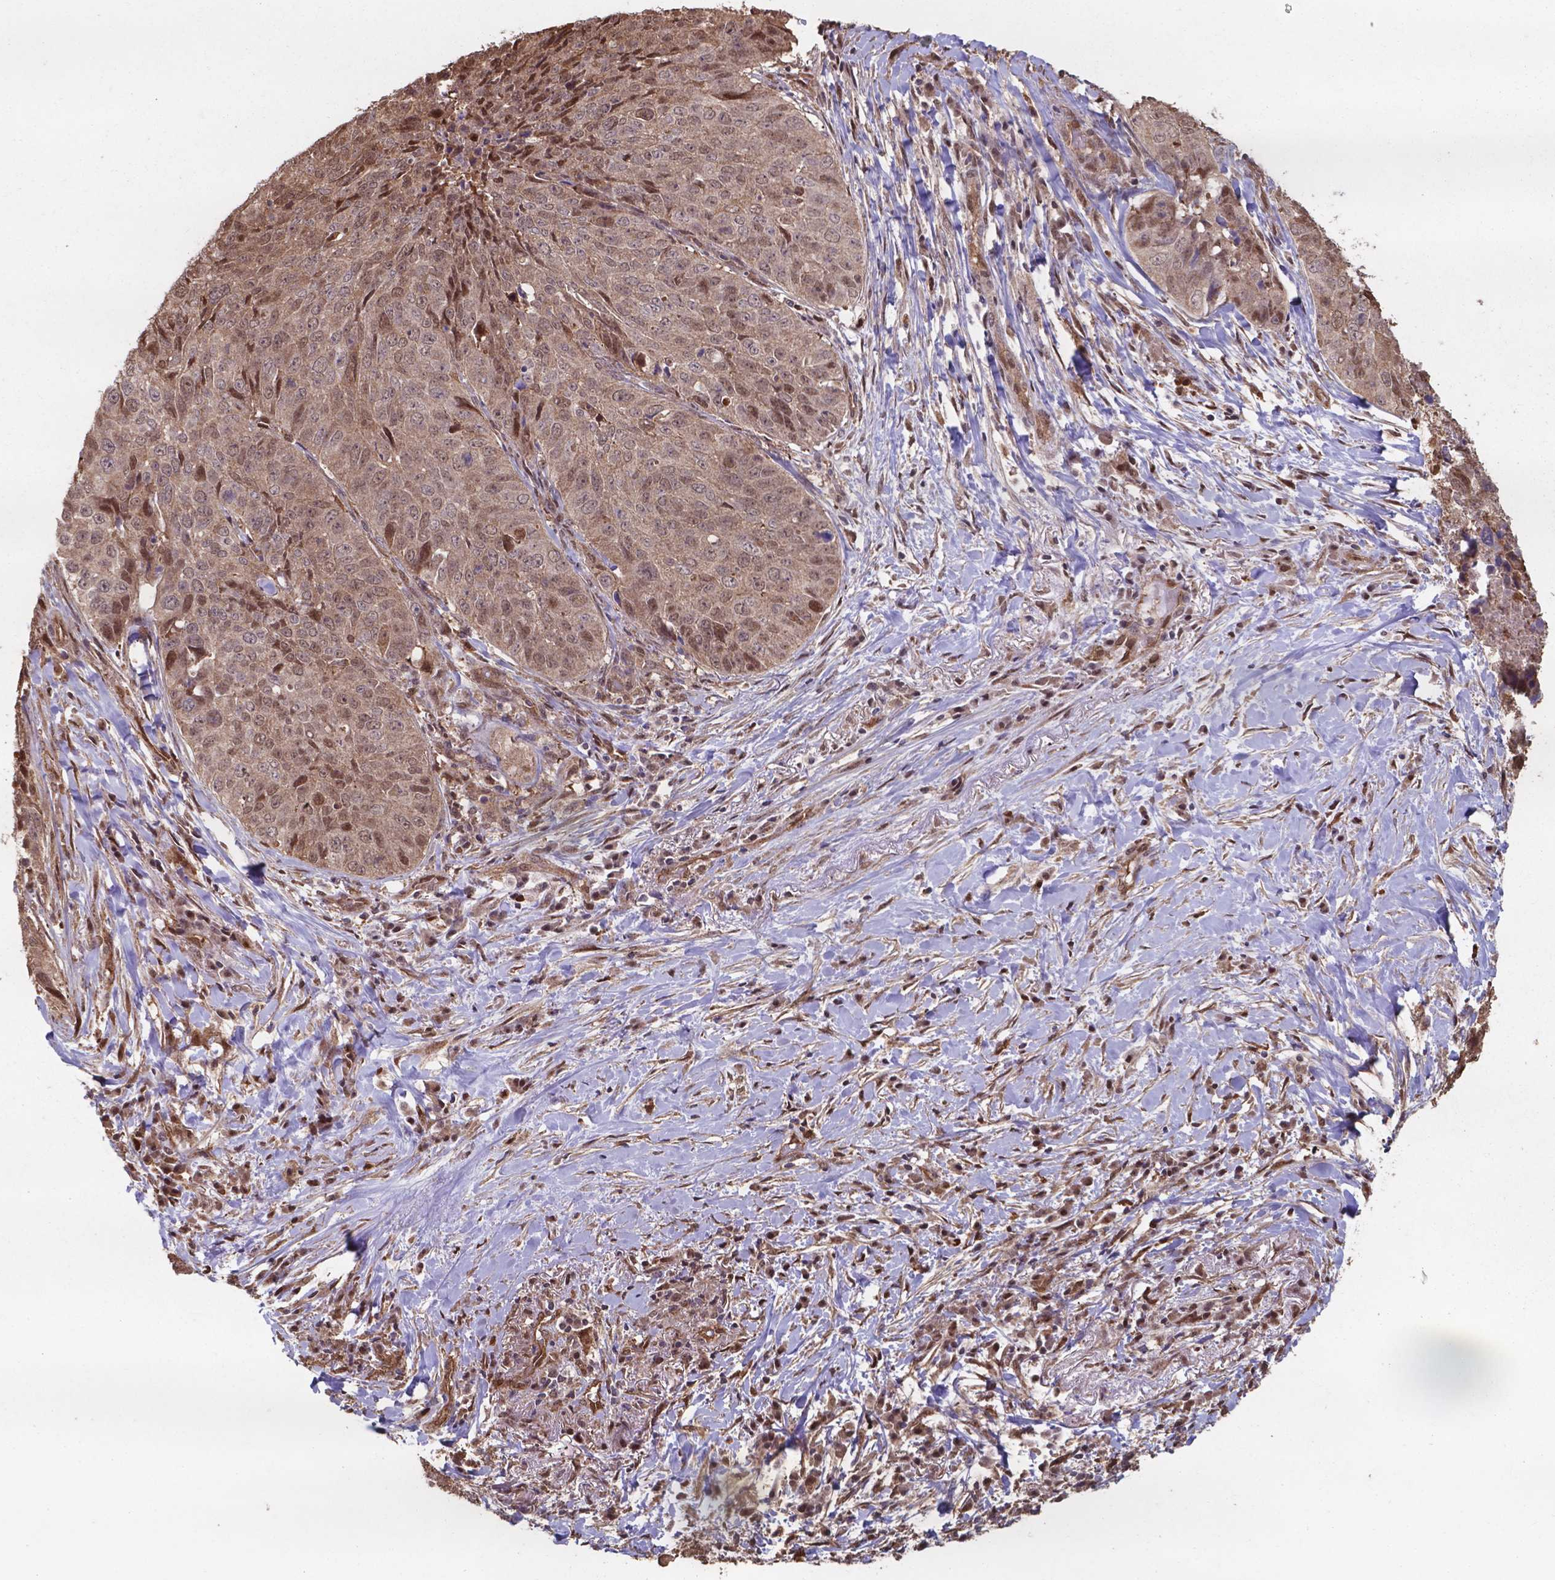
{"staining": {"intensity": "moderate", "quantity": ">75%", "location": "cytoplasmic/membranous,nuclear"}, "tissue": "lung cancer", "cell_type": "Tumor cells", "image_type": "cancer", "snomed": [{"axis": "morphology", "description": "Normal tissue, NOS"}, {"axis": "morphology", "description": "Squamous cell carcinoma, NOS"}, {"axis": "topography", "description": "Bronchus"}, {"axis": "topography", "description": "Lung"}], "caption": "IHC (DAB (3,3'-diaminobenzidine)) staining of human lung cancer exhibits moderate cytoplasmic/membranous and nuclear protein positivity in about >75% of tumor cells. Nuclei are stained in blue.", "gene": "CHP2", "patient": {"sex": "male", "age": 64}}